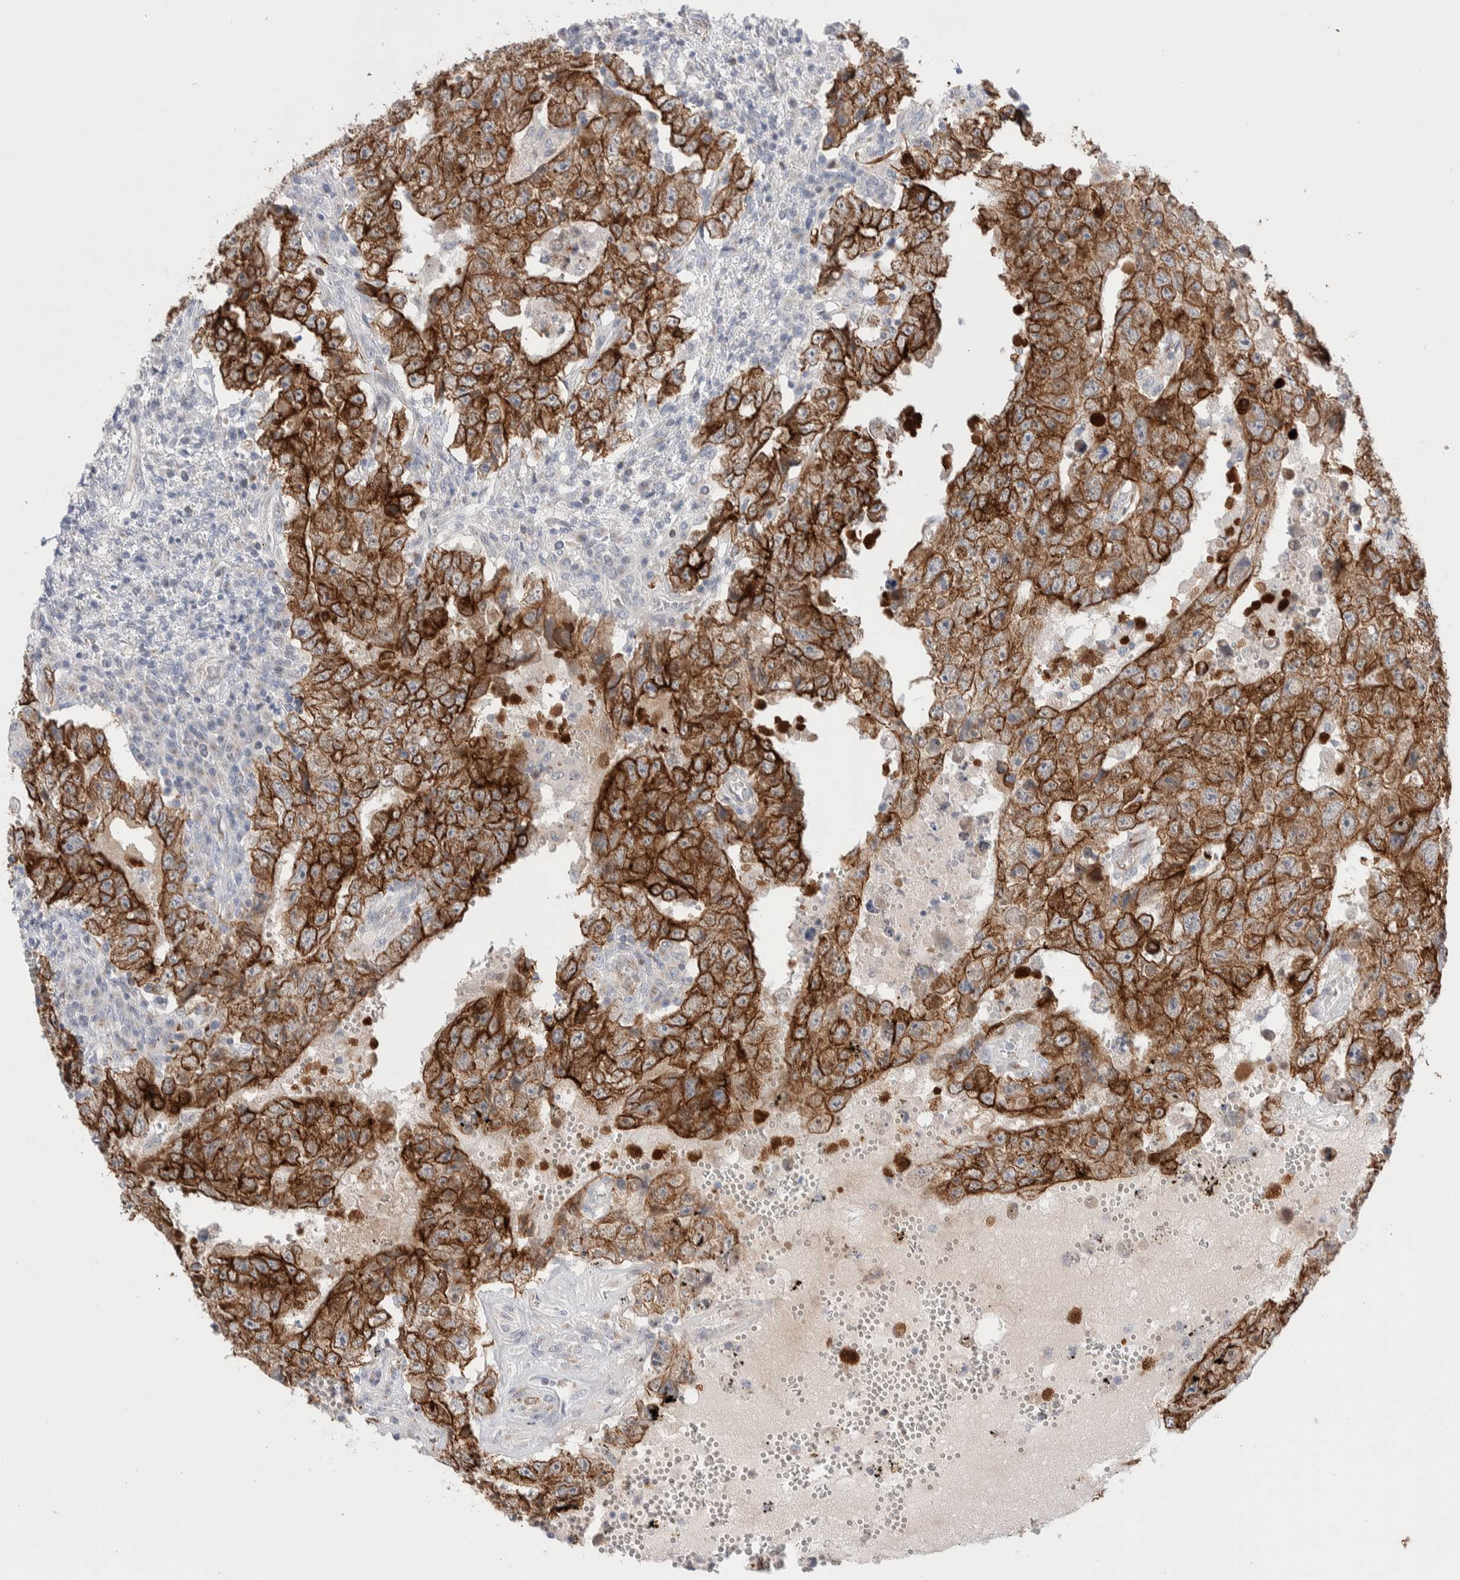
{"staining": {"intensity": "strong", "quantity": ">75%", "location": "cytoplasmic/membranous"}, "tissue": "testis cancer", "cell_type": "Tumor cells", "image_type": "cancer", "snomed": [{"axis": "morphology", "description": "Carcinoma, Embryonal, NOS"}, {"axis": "topography", "description": "Testis"}], "caption": "Immunohistochemical staining of embryonal carcinoma (testis) demonstrates high levels of strong cytoplasmic/membranous protein positivity in about >75% of tumor cells.", "gene": "C1orf112", "patient": {"sex": "male", "age": 26}}